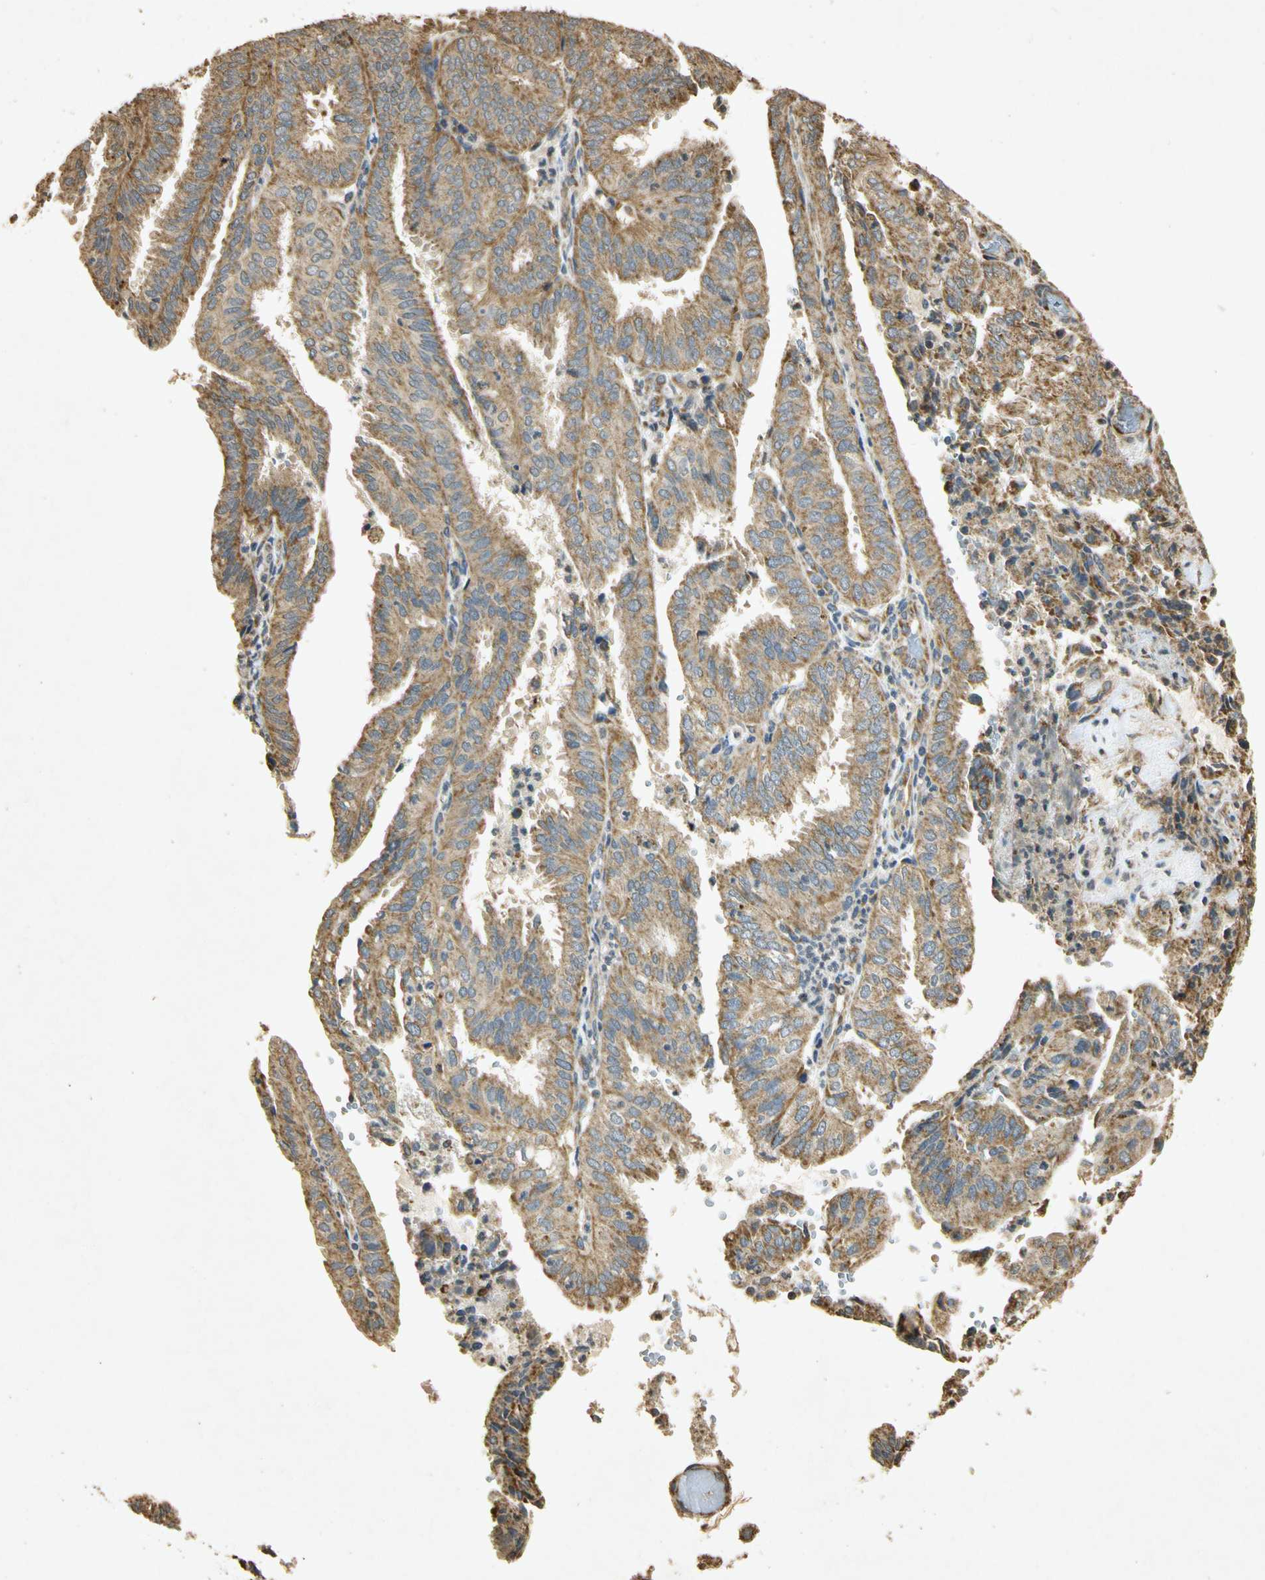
{"staining": {"intensity": "moderate", "quantity": ">75%", "location": "cytoplasmic/membranous"}, "tissue": "endometrial cancer", "cell_type": "Tumor cells", "image_type": "cancer", "snomed": [{"axis": "morphology", "description": "Adenocarcinoma, NOS"}, {"axis": "topography", "description": "Uterus"}], "caption": "A histopathology image of human endometrial cancer stained for a protein displays moderate cytoplasmic/membranous brown staining in tumor cells.", "gene": "PRDX3", "patient": {"sex": "female", "age": 60}}